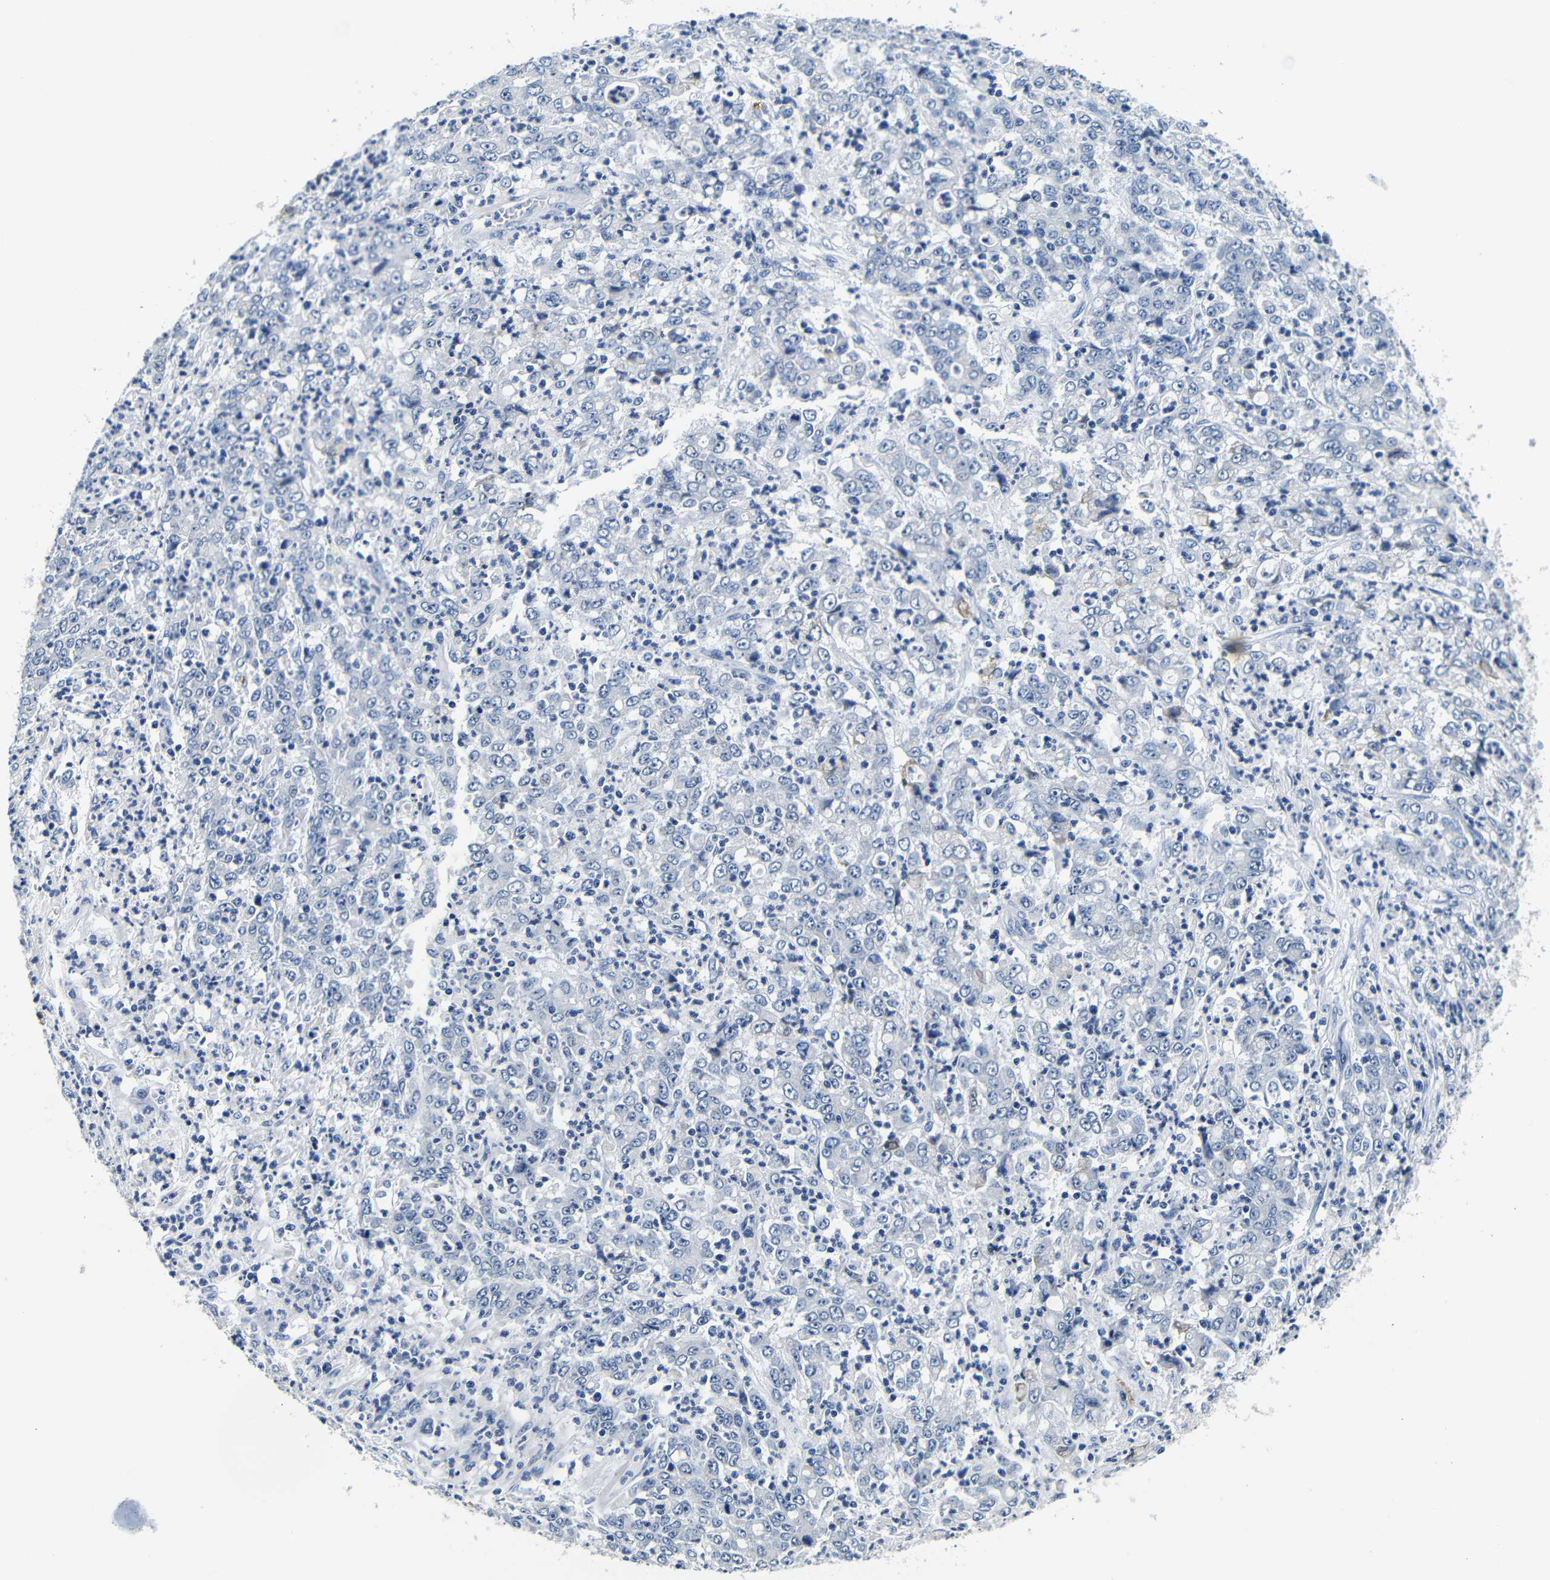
{"staining": {"intensity": "negative", "quantity": "none", "location": "none"}, "tissue": "stomach cancer", "cell_type": "Tumor cells", "image_type": "cancer", "snomed": [{"axis": "morphology", "description": "Adenocarcinoma, NOS"}, {"axis": "topography", "description": "Stomach, lower"}], "caption": "A micrograph of stomach cancer stained for a protein reveals no brown staining in tumor cells. (Immunohistochemistry, brightfield microscopy, high magnification).", "gene": "GP1BA", "patient": {"sex": "female", "age": 71}}